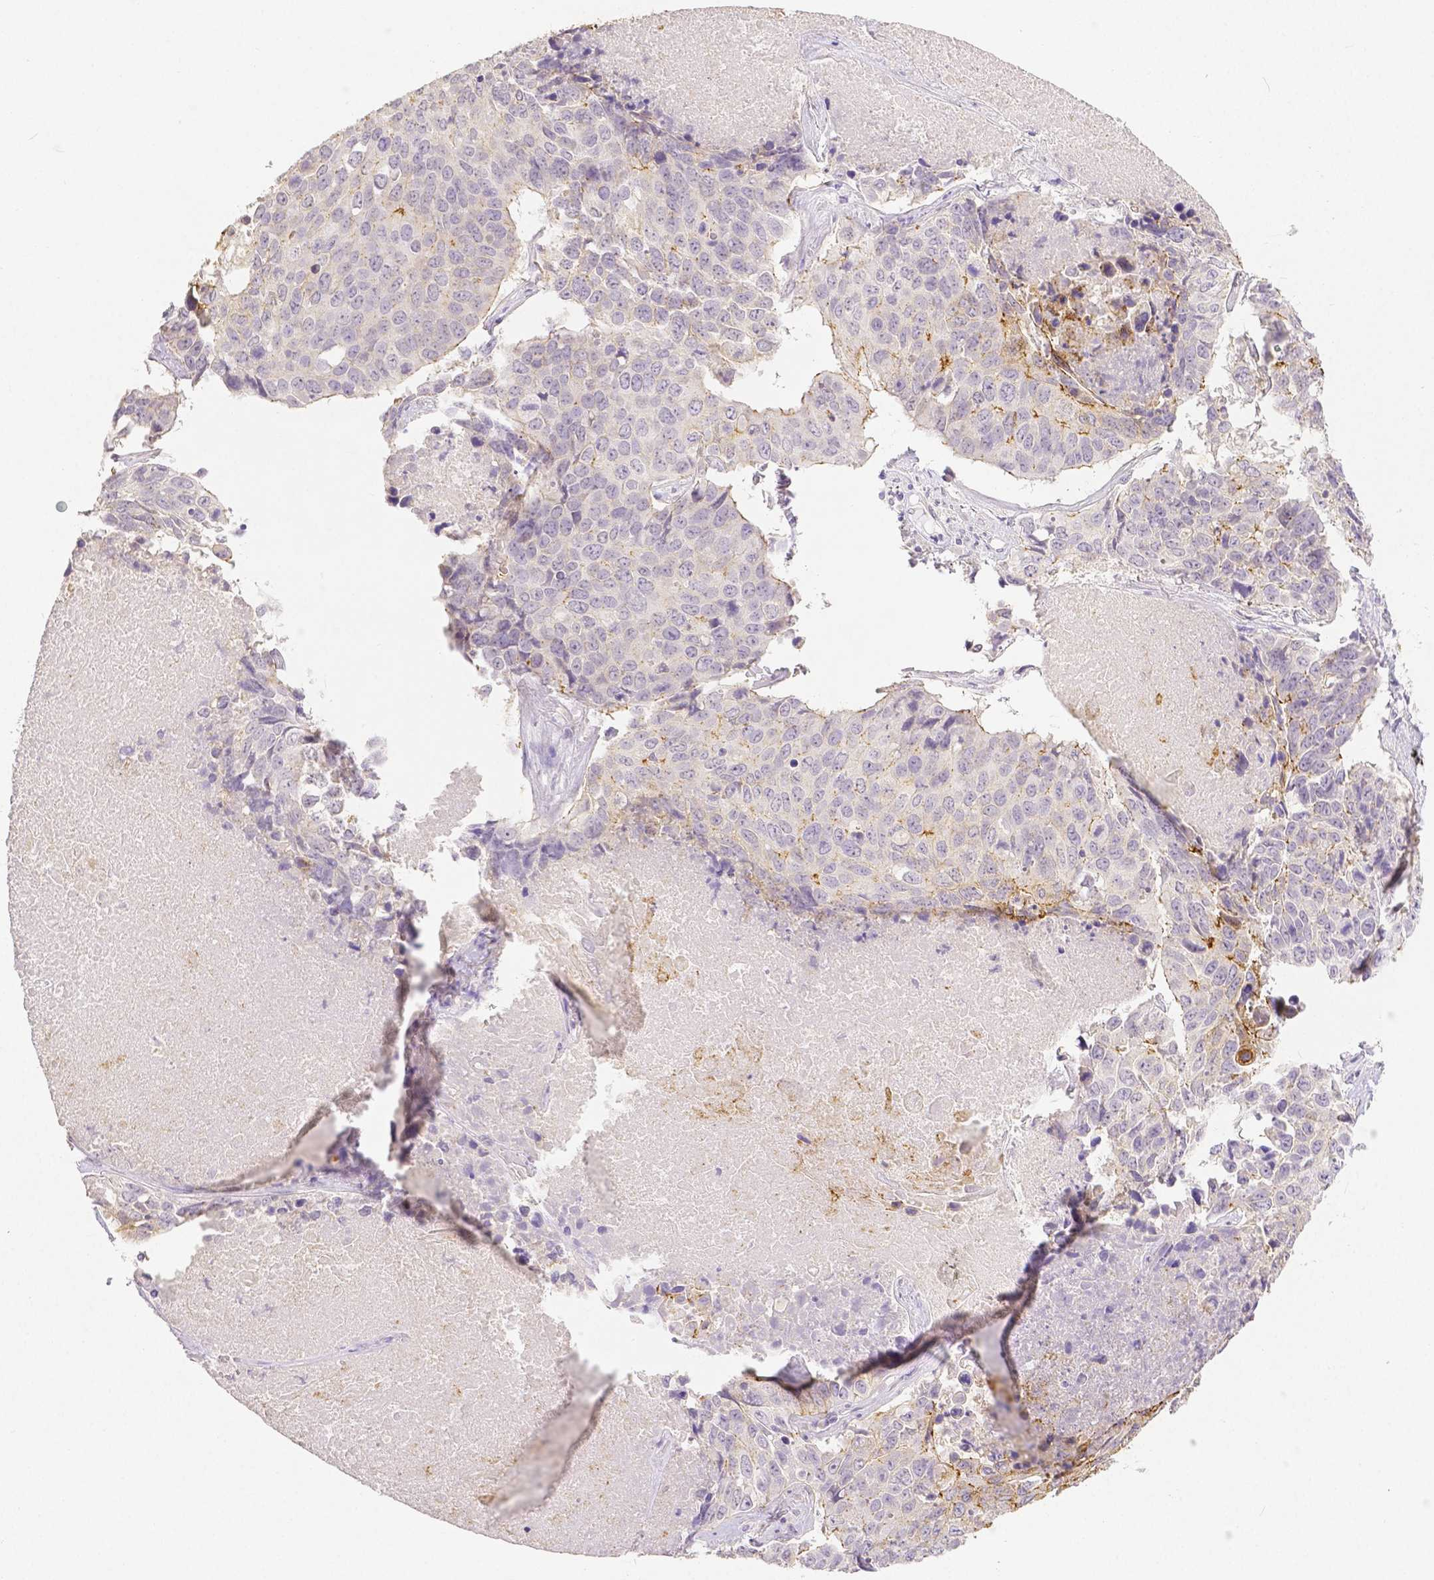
{"staining": {"intensity": "moderate", "quantity": "<25%", "location": "cytoplasmic/membranous"}, "tissue": "lung cancer", "cell_type": "Tumor cells", "image_type": "cancer", "snomed": [{"axis": "morphology", "description": "Normal tissue, NOS"}, {"axis": "morphology", "description": "Squamous cell carcinoma, NOS"}, {"axis": "topography", "description": "Bronchus"}, {"axis": "topography", "description": "Lung"}], "caption": "An image showing moderate cytoplasmic/membranous staining in approximately <25% of tumor cells in lung cancer, as visualized by brown immunohistochemical staining.", "gene": "OCLN", "patient": {"sex": "male", "age": 64}}